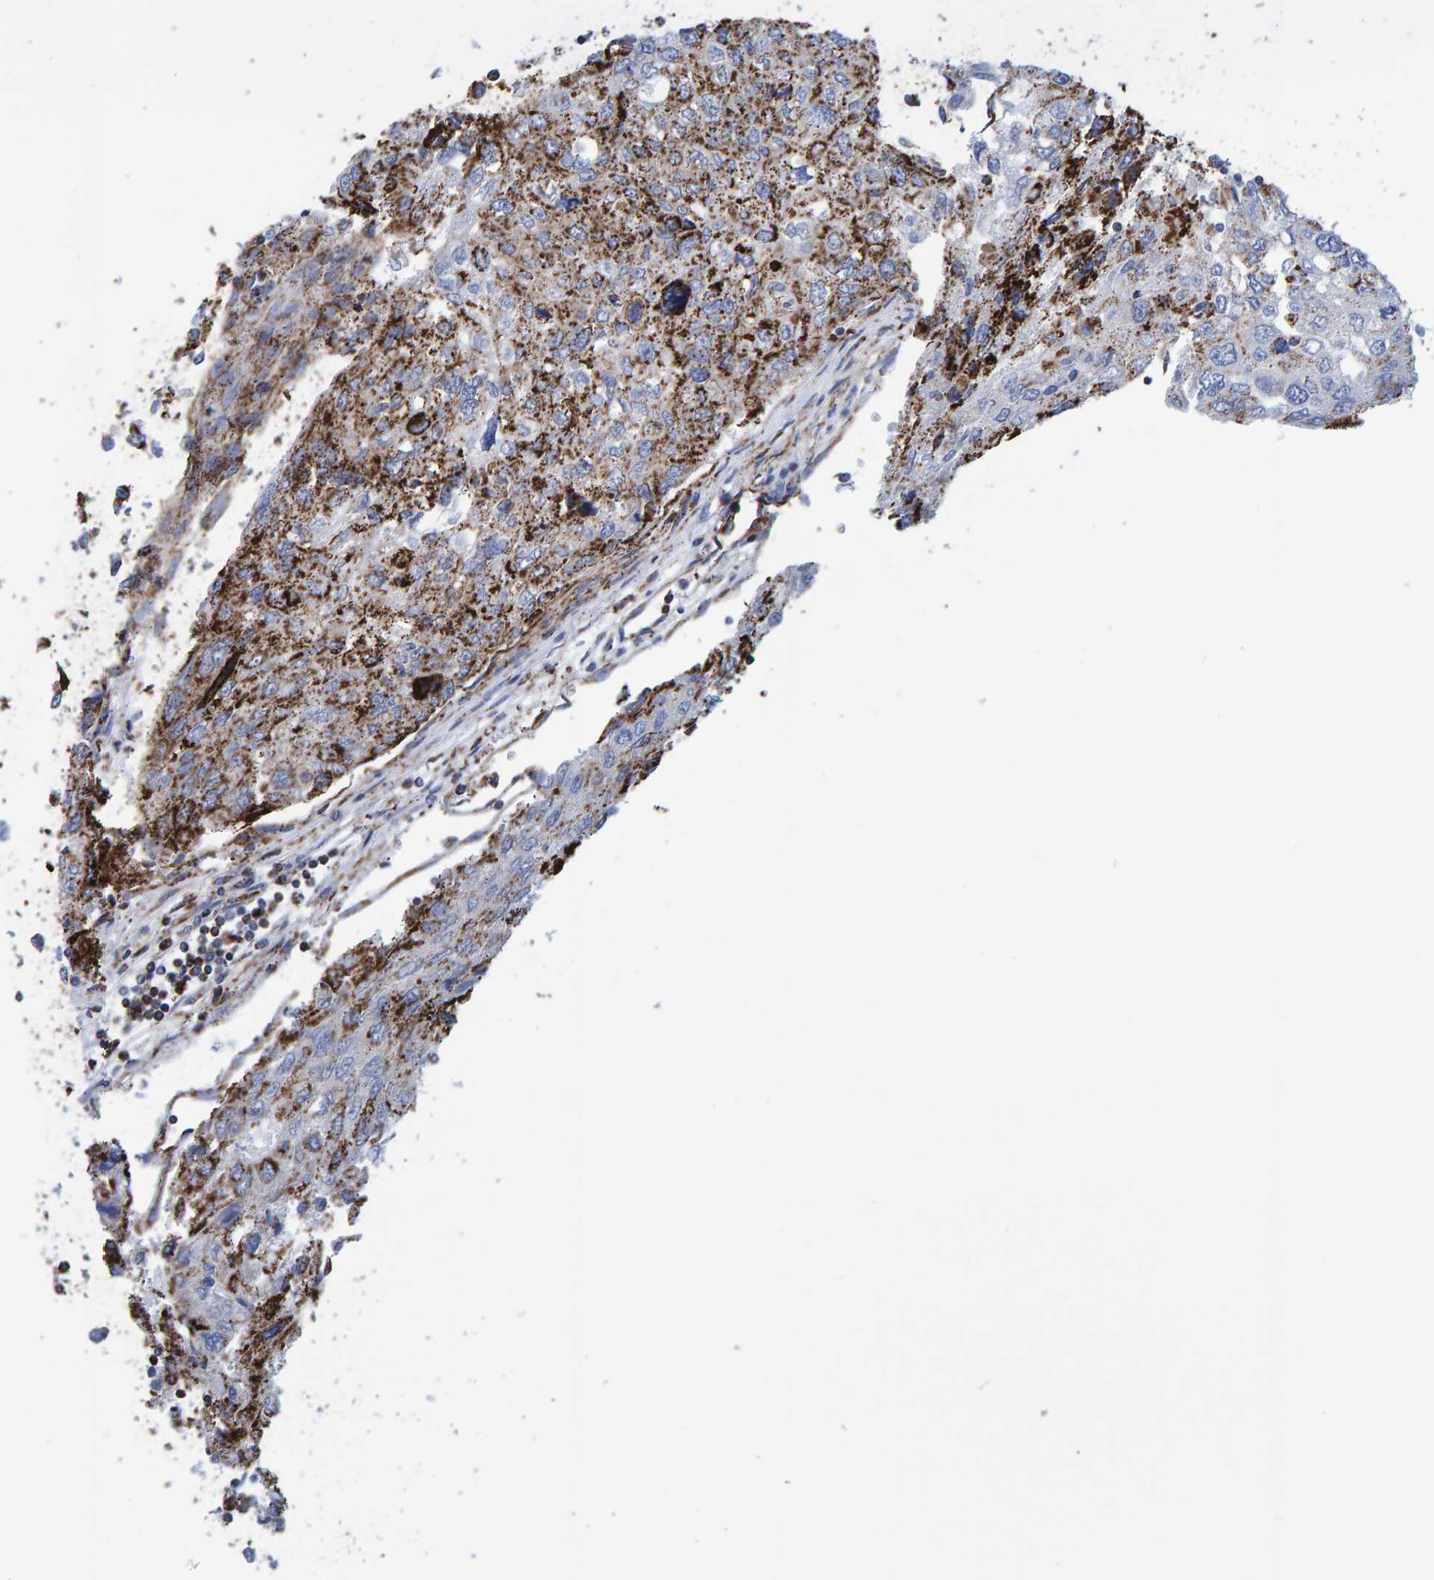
{"staining": {"intensity": "strong", "quantity": "25%-75%", "location": "cytoplasmic/membranous"}, "tissue": "urothelial cancer", "cell_type": "Tumor cells", "image_type": "cancer", "snomed": [{"axis": "morphology", "description": "Urothelial carcinoma, High grade"}, {"axis": "topography", "description": "Lymph node"}, {"axis": "topography", "description": "Urinary bladder"}], "caption": "Immunohistochemistry micrograph of neoplastic tissue: high-grade urothelial carcinoma stained using immunohistochemistry exhibits high levels of strong protein expression localized specifically in the cytoplasmic/membranous of tumor cells, appearing as a cytoplasmic/membranous brown color.", "gene": "ENSG00000262660", "patient": {"sex": "male", "age": 51}}